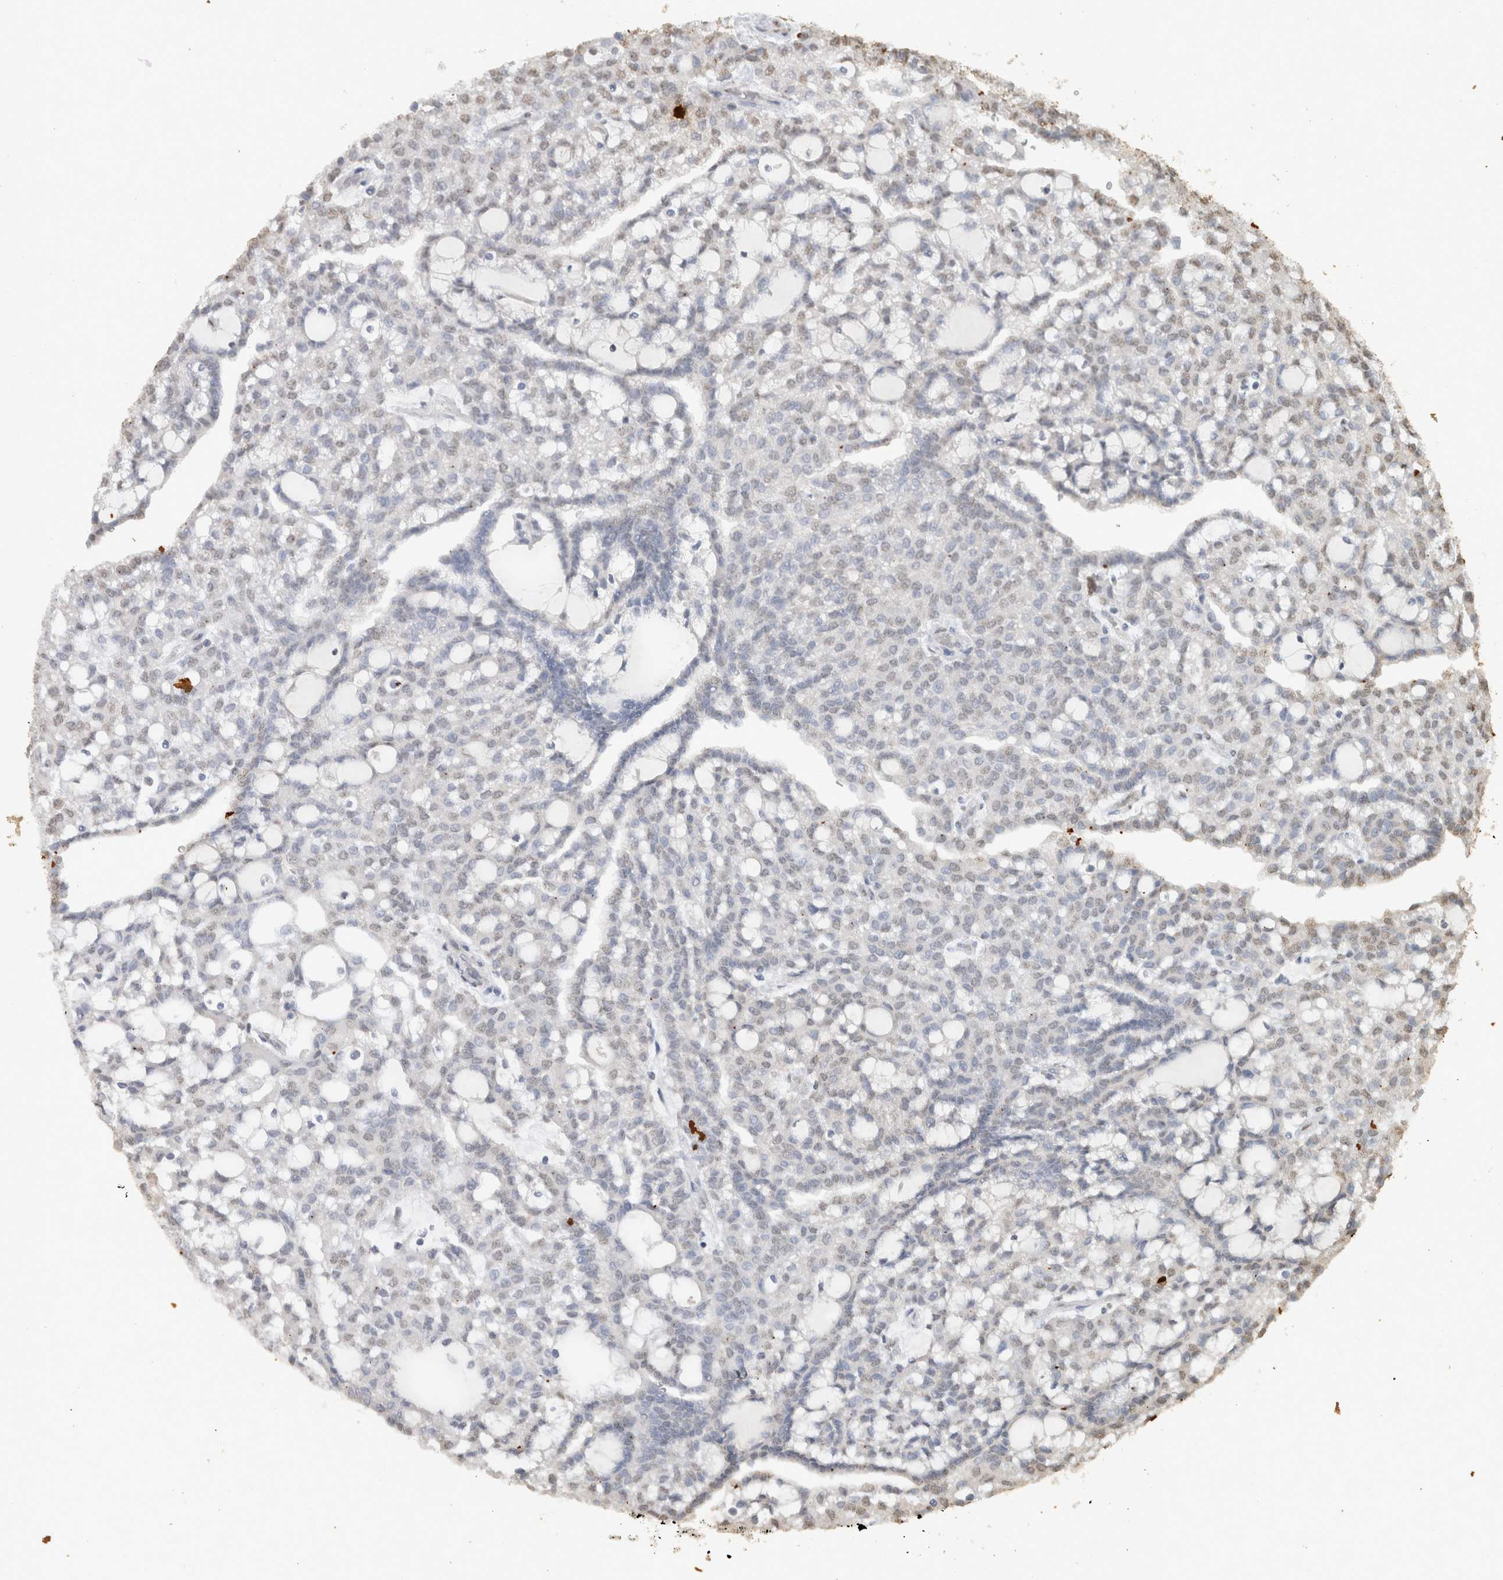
{"staining": {"intensity": "weak", "quantity": "<25%", "location": "nuclear"}, "tissue": "renal cancer", "cell_type": "Tumor cells", "image_type": "cancer", "snomed": [{"axis": "morphology", "description": "Adenocarcinoma, NOS"}, {"axis": "topography", "description": "Kidney"}], "caption": "The image shows no staining of tumor cells in renal cancer. (DAB immunohistochemistry, high magnification).", "gene": "HAND2", "patient": {"sex": "male", "age": 63}}